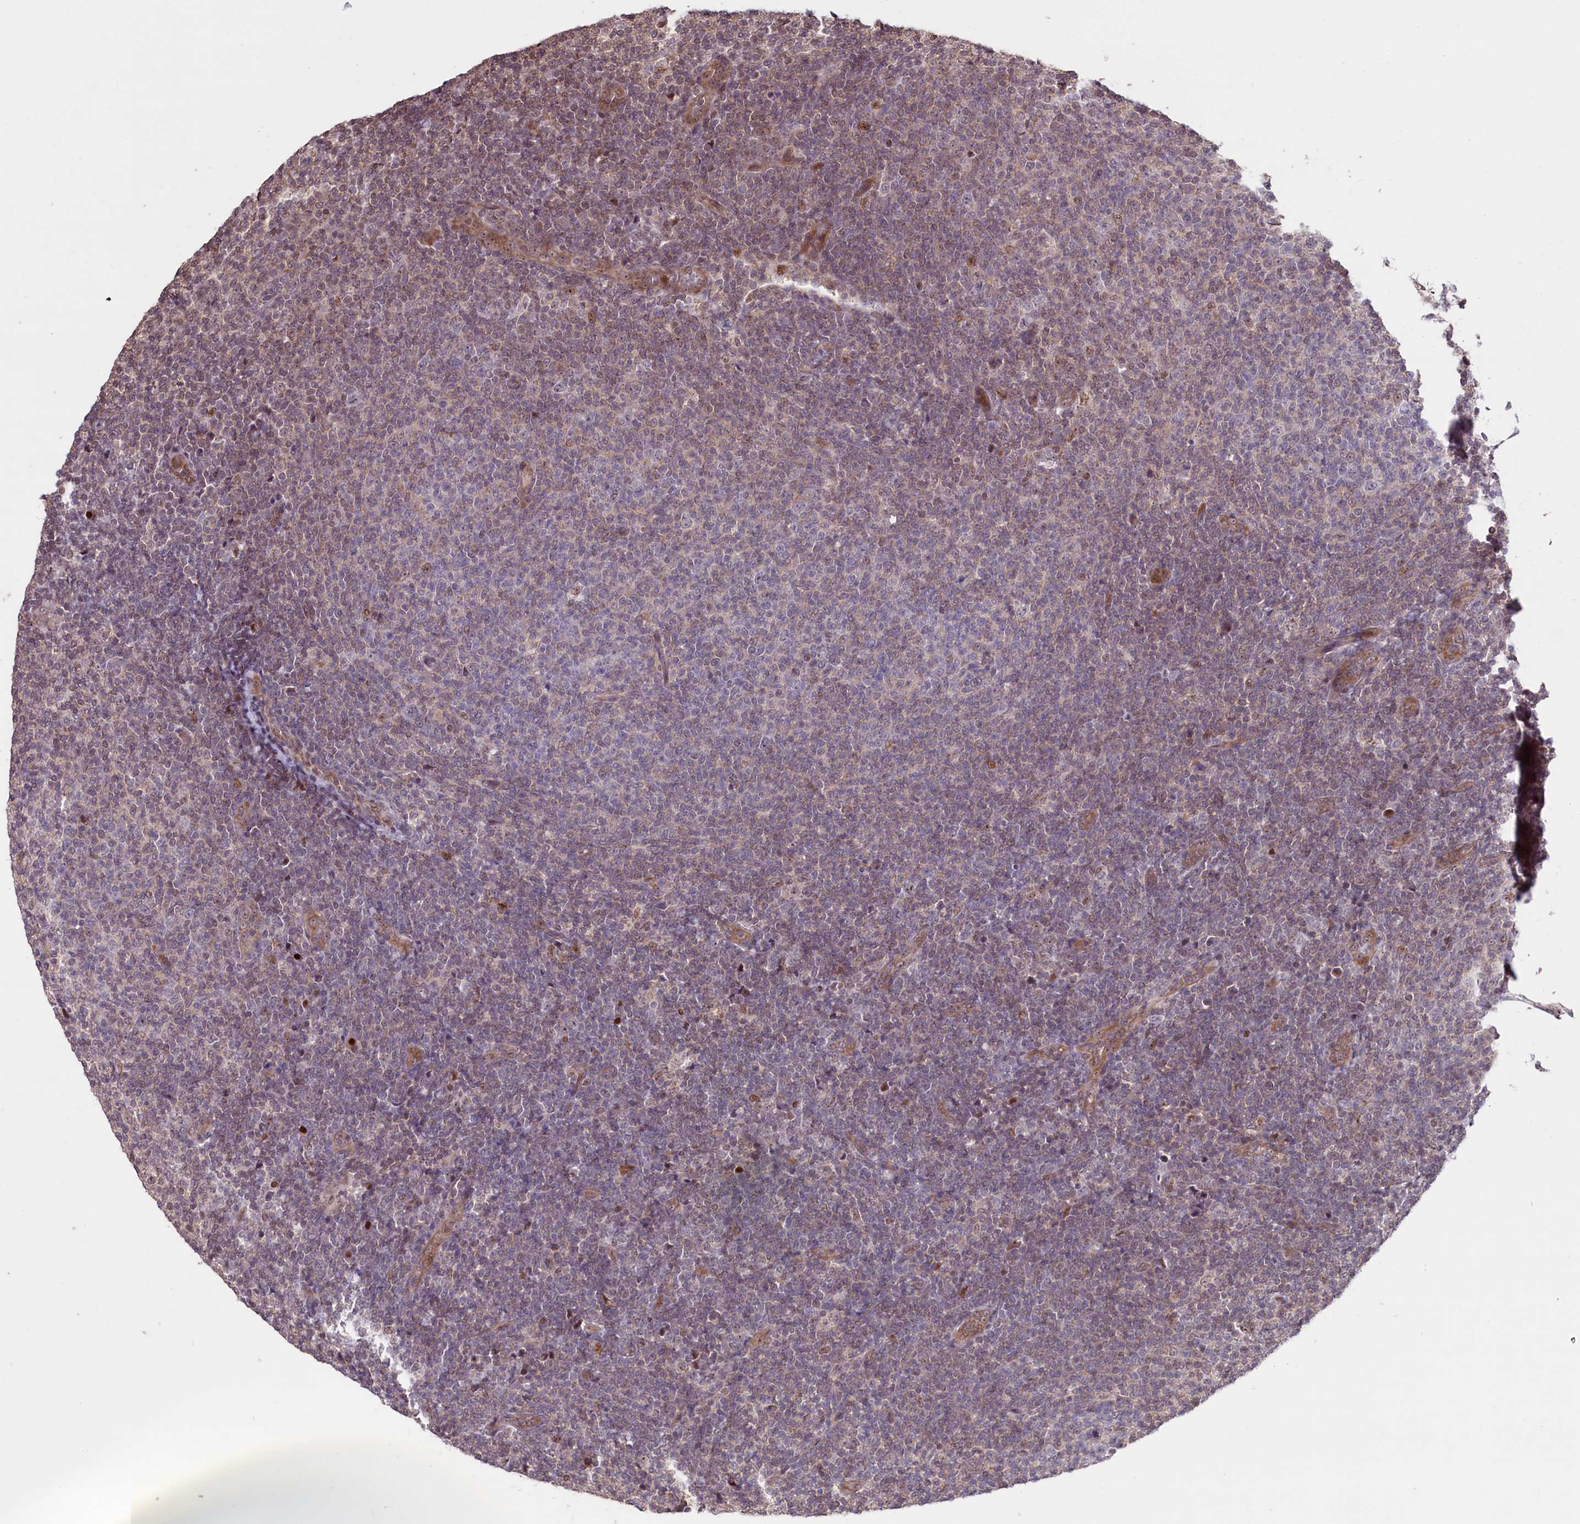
{"staining": {"intensity": "weak", "quantity": "25%-75%", "location": "nuclear"}, "tissue": "lymphoma", "cell_type": "Tumor cells", "image_type": "cancer", "snomed": [{"axis": "morphology", "description": "Malignant lymphoma, non-Hodgkin's type, Low grade"}, {"axis": "topography", "description": "Lymph node"}], "caption": "The photomicrograph shows staining of malignant lymphoma, non-Hodgkin's type (low-grade), revealing weak nuclear protein positivity (brown color) within tumor cells.", "gene": "SHFL", "patient": {"sex": "male", "age": 66}}